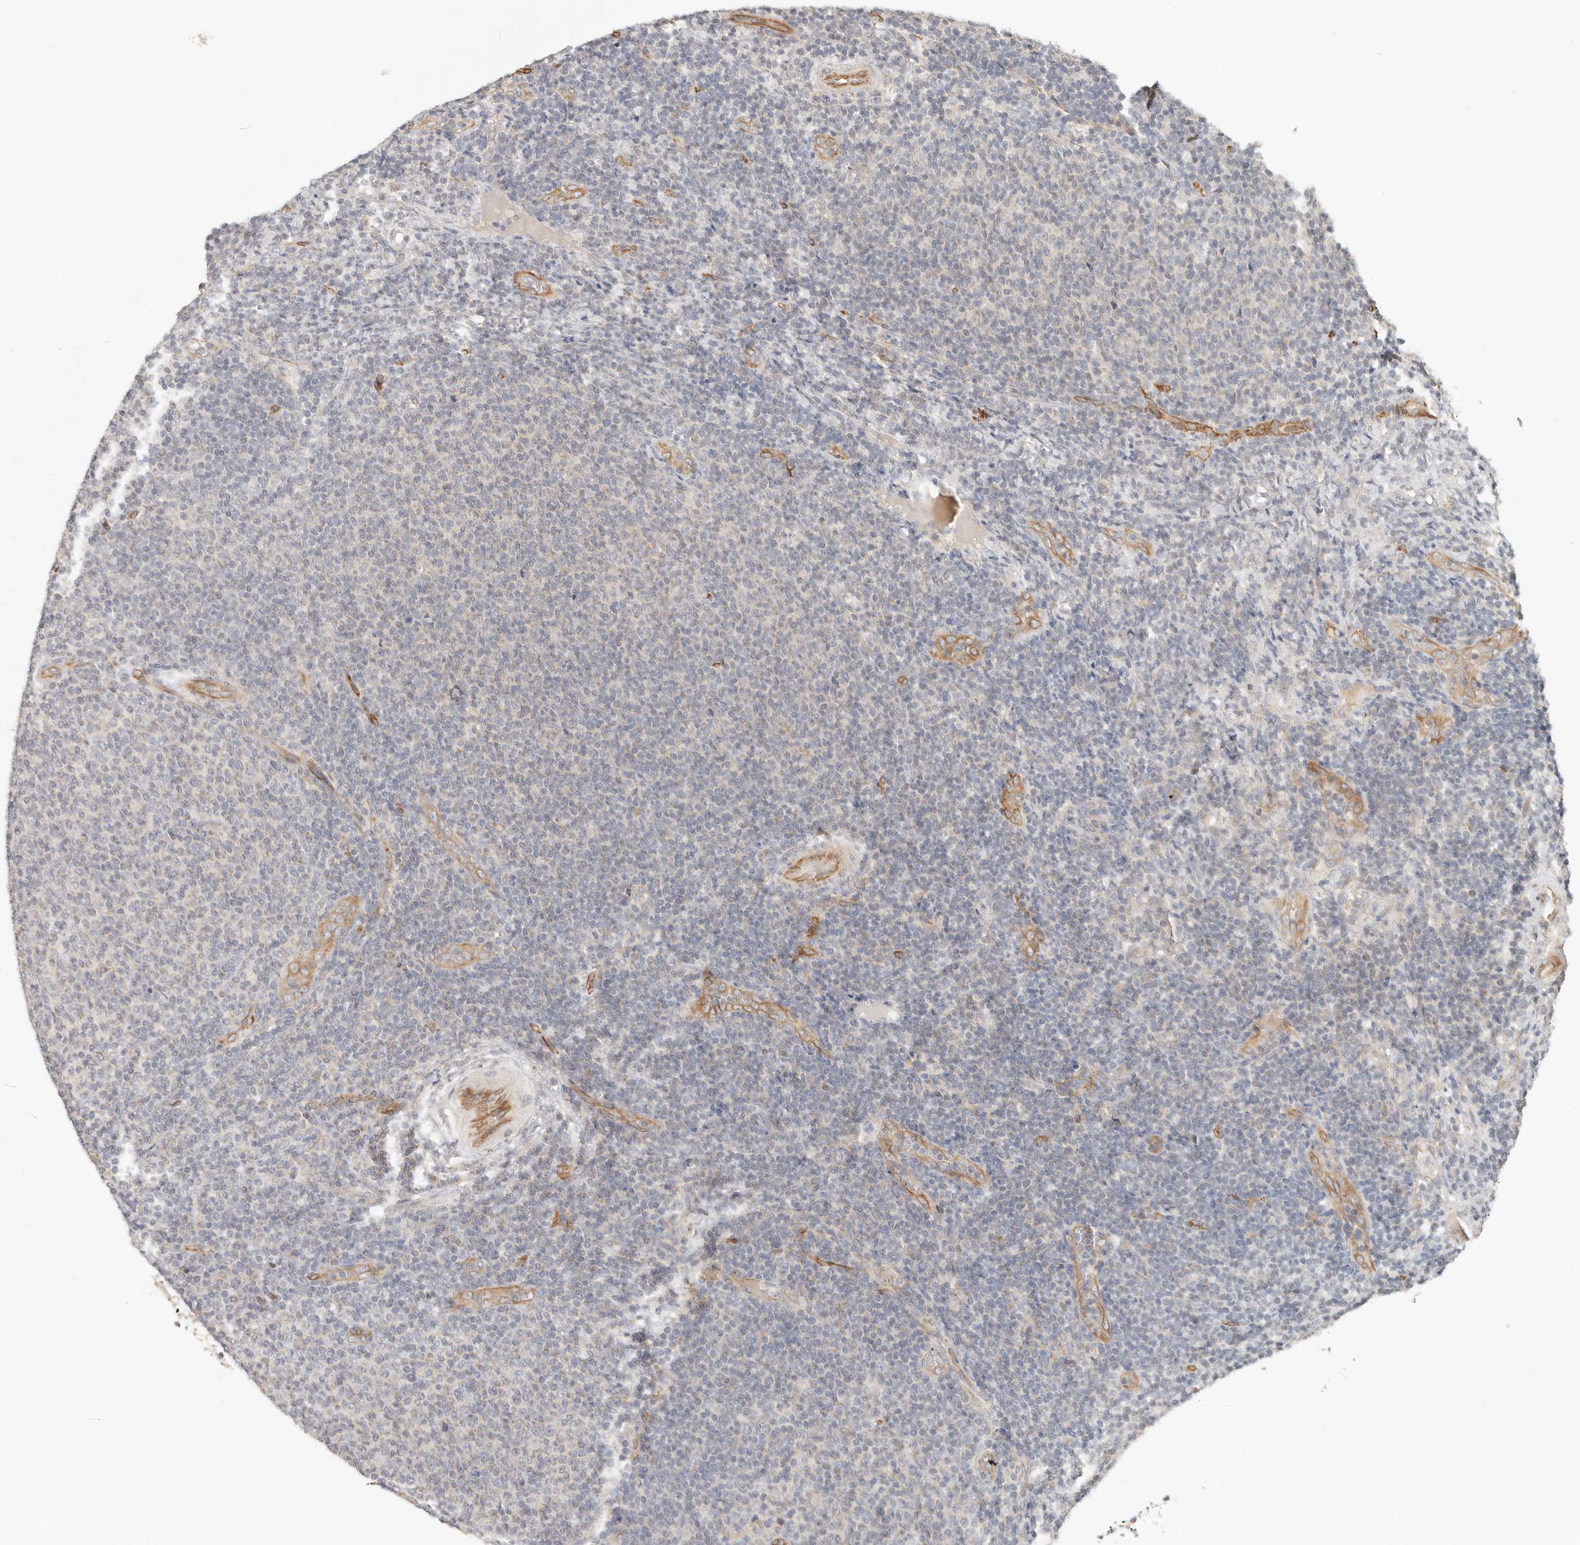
{"staining": {"intensity": "negative", "quantity": "none", "location": "none"}, "tissue": "lymphoma", "cell_type": "Tumor cells", "image_type": "cancer", "snomed": [{"axis": "morphology", "description": "Malignant lymphoma, non-Hodgkin's type, Low grade"}, {"axis": "topography", "description": "Lymph node"}], "caption": "An immunohistochemistry image of malignant lymphoma, non-Hodgkin's type (low-grade) is shown. There is no staining in tumor cells of malignant lymphoma, non-Hodgkin's type (low-grade).", "gene": "SPRING1", "patient": {"sex": "male", "age": 66}}